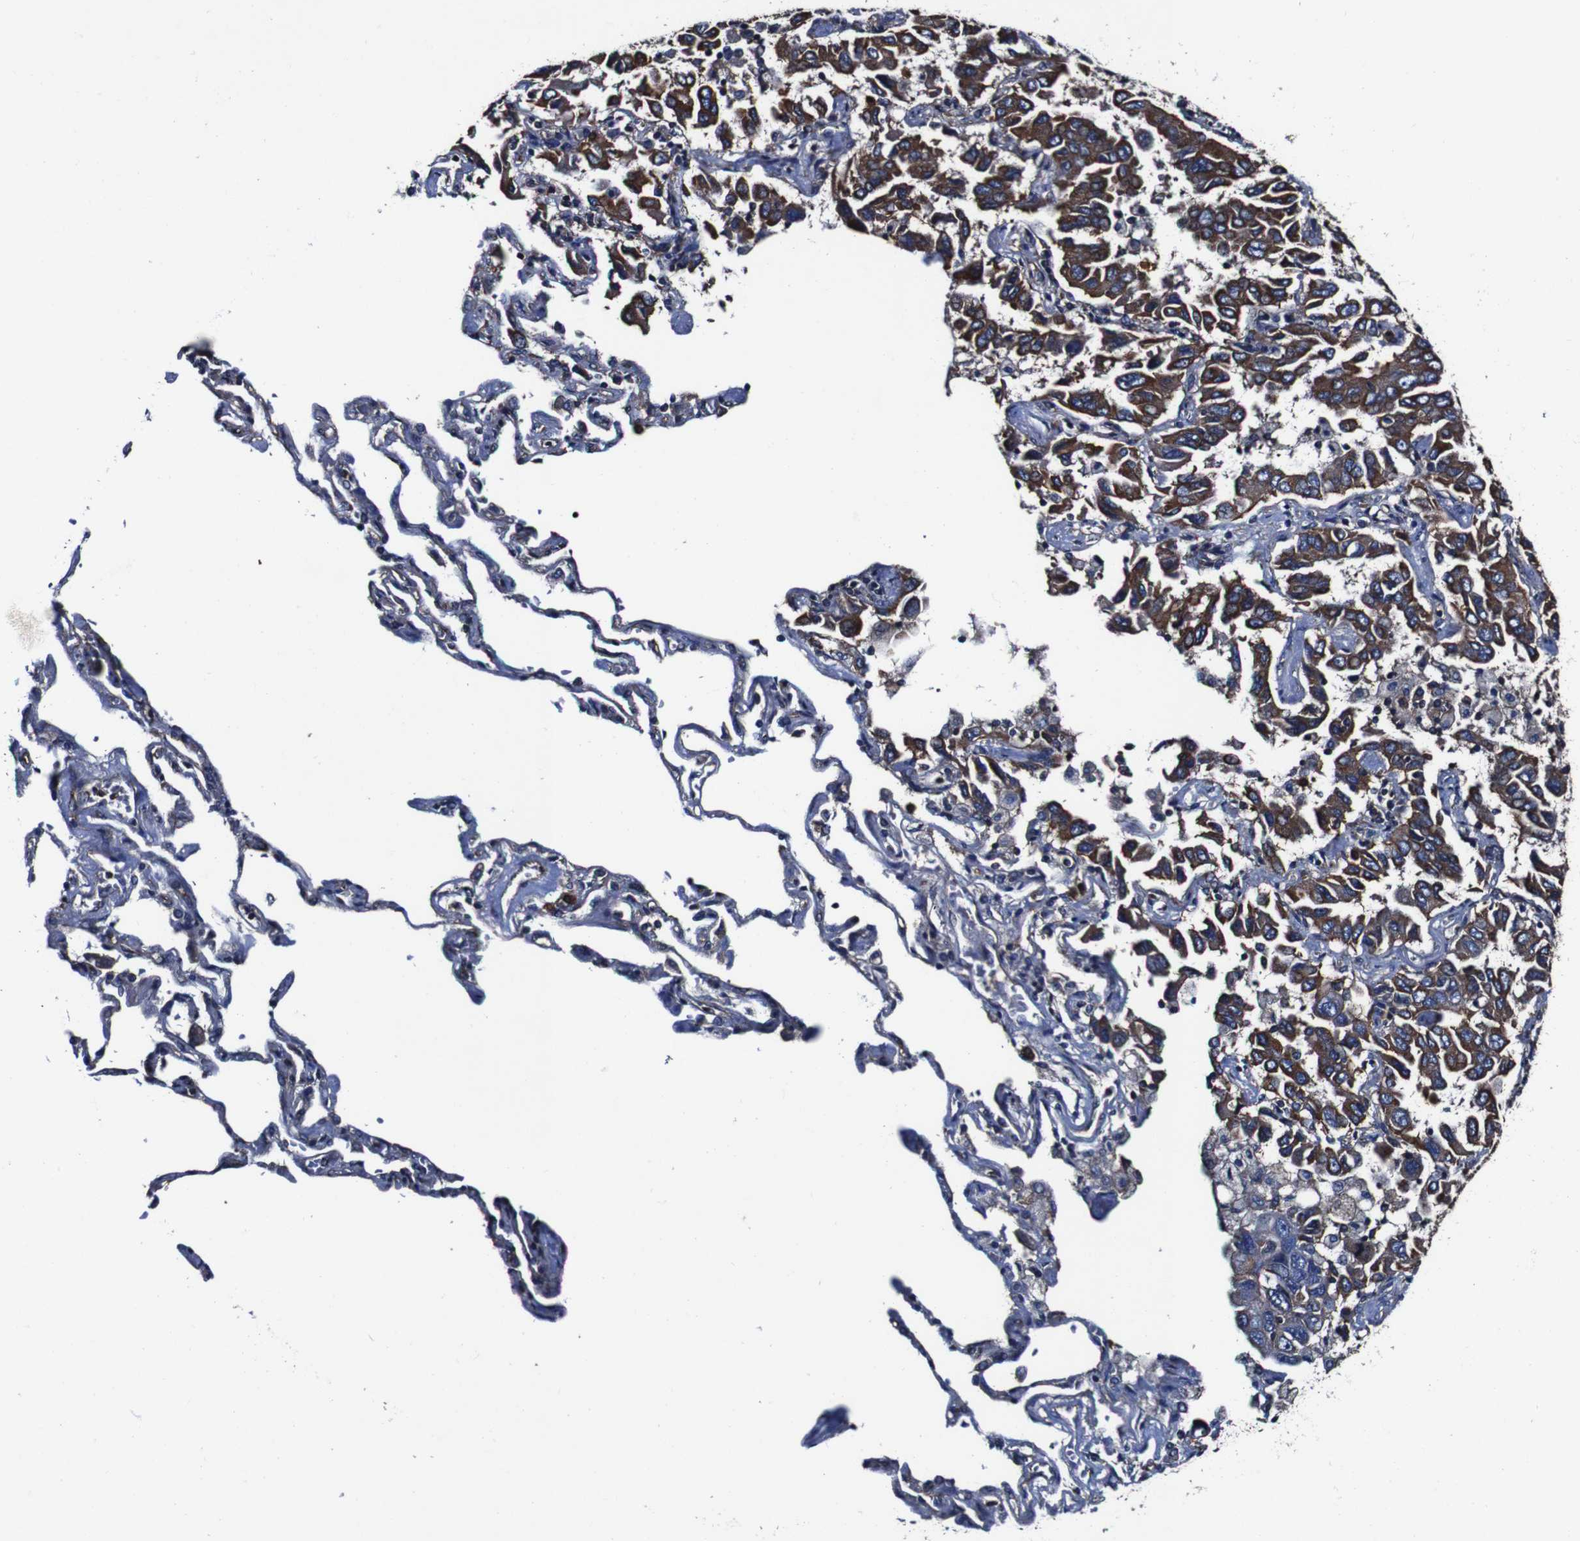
{"staining": {"intensity": "strong", "quantity": ">75%", "location": "cytoplasmic/membranous"}, "tissue": "lung cancer", "cell_type": "Tumor cells", "image_type": "cancer", "snomed": [{"axis": "morphology", "description": "Adenocarcinoma, NOS"}, {"axis": "topography", "description": "Lung"}], "caption": "Brown immunohistochemical staining in lung adenocarcinoma displays strong cytoplasmic/membranous staining in approximately >75% of tumor cells.", "gene": "CSF1R", "patient": {"sex": "male", "age": 64}}